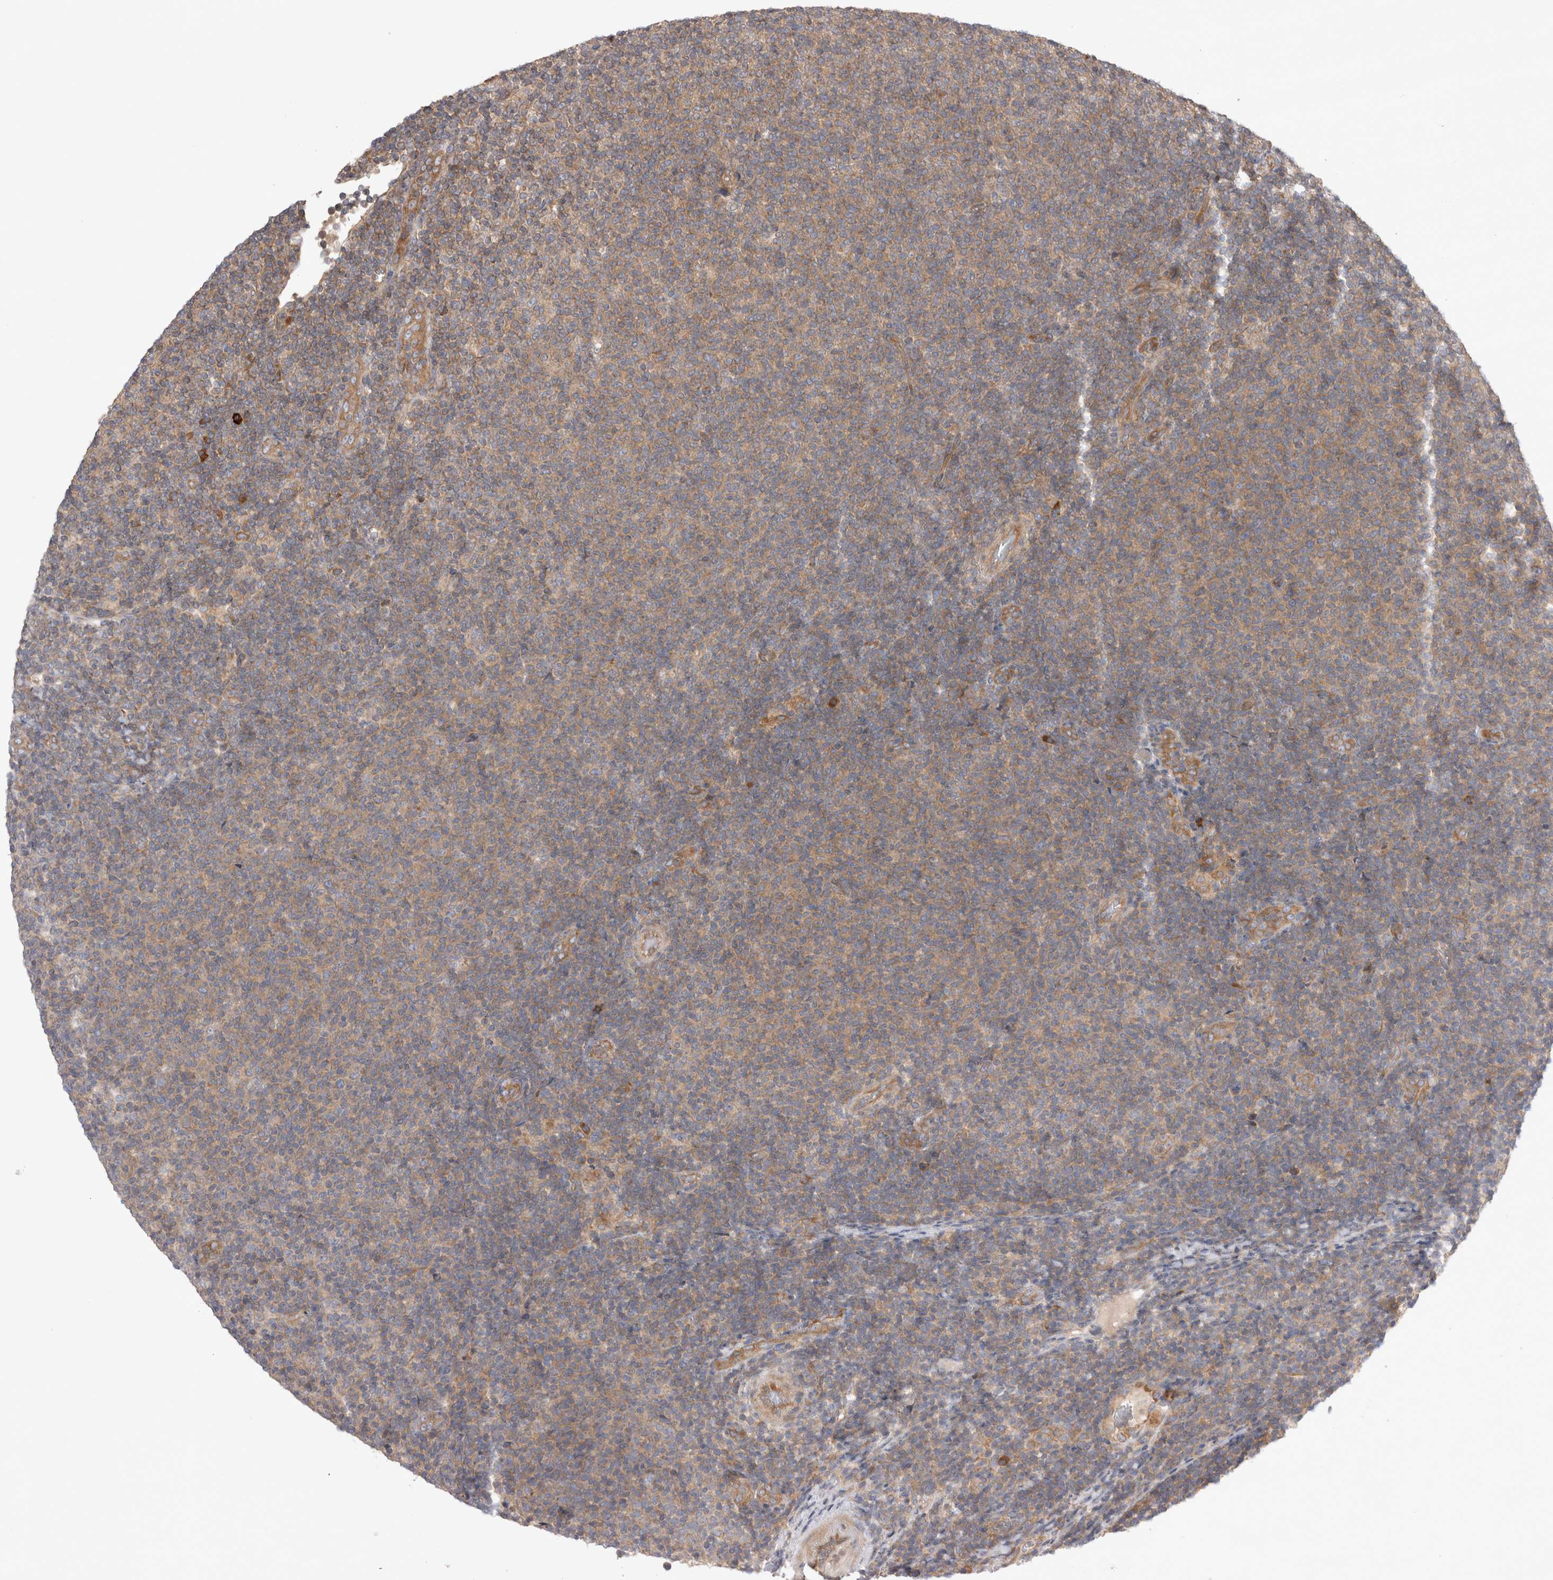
{"staining": {"intensity": "weak", "quantity": ">75%", "location": "cytoplasmic/membranous"}, "tissue": "lymphoma", "cell_type": "Tumor cells", "image_type": "cancer", "snomed": [{"axis": "morphology", "description": "Malignant lymphoma, non-Hodgkin's type, Low grade"}, {"axis": "topography", "description": "Lymph node"}], "caption": "Immunohistochemical staining of human malignant lymphoma, non-Hodgkin's type (low-grade) reveals low levels of weak cytoplasmic/membranous protein staining in about >75% of tumor cells.", "gene": "PDCD10", "patient": {"sex": "male", "age": 66}}